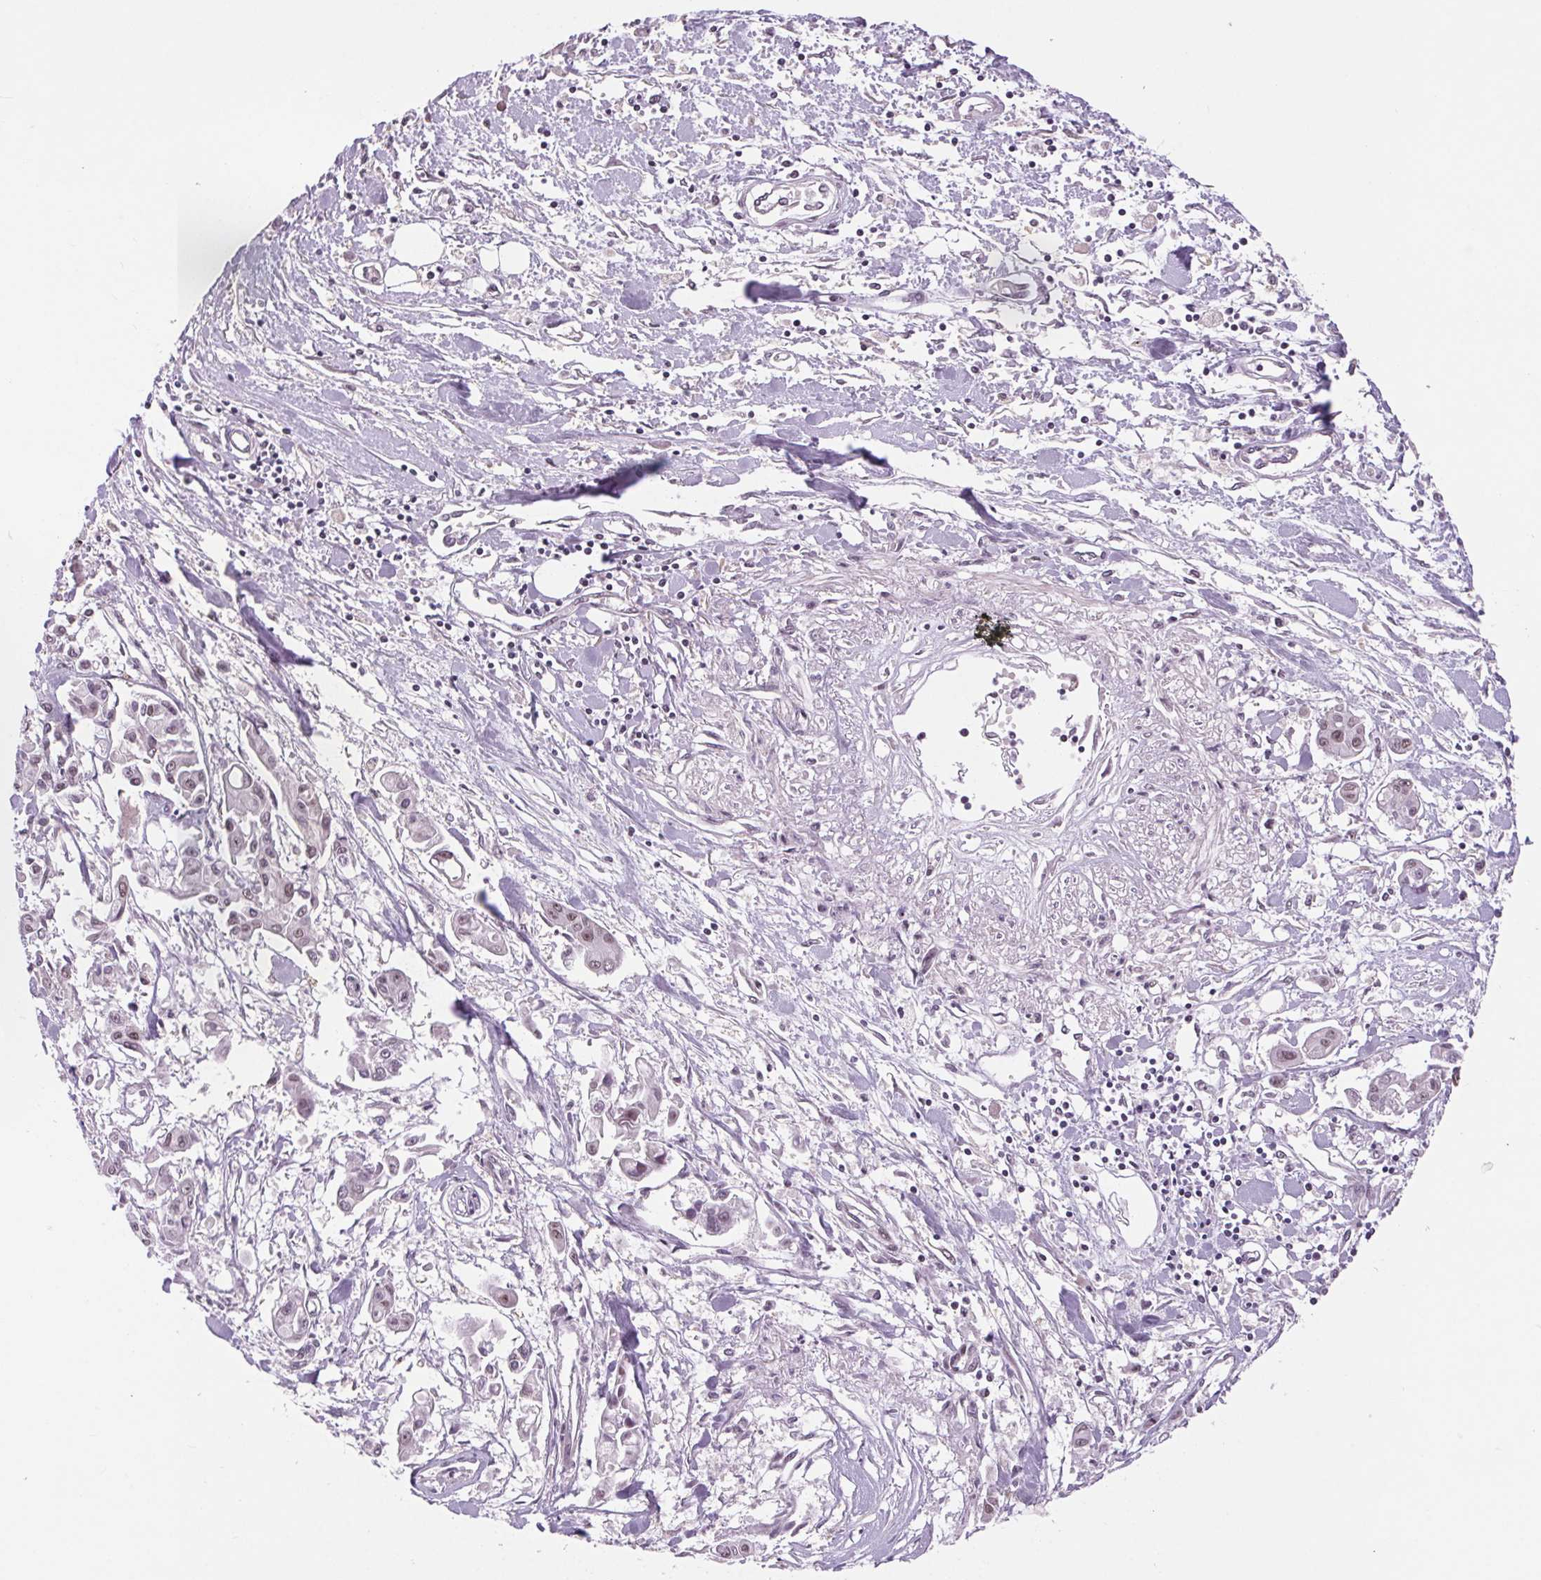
{"staining": {"intensity": "negative", "quantity": "none", "location": "none"}, "tissue": "pancreatic cancer", "cell_type": "Tumor cells", "image_type": "cancer", "snomed": [{"axis": "morphology", "description": "Adenocarcinoma, NOS"}, {"axis": "topography", "description": "Pancreas"}], "caption": "DAB (3,3'-diaminobenzidine) immunohistochemical staining of pancreatic cancer demonstrates no significant expression in tumor cells.", "gene": "CD2BP2", "patient": {"sex": "male", "age": 61}}